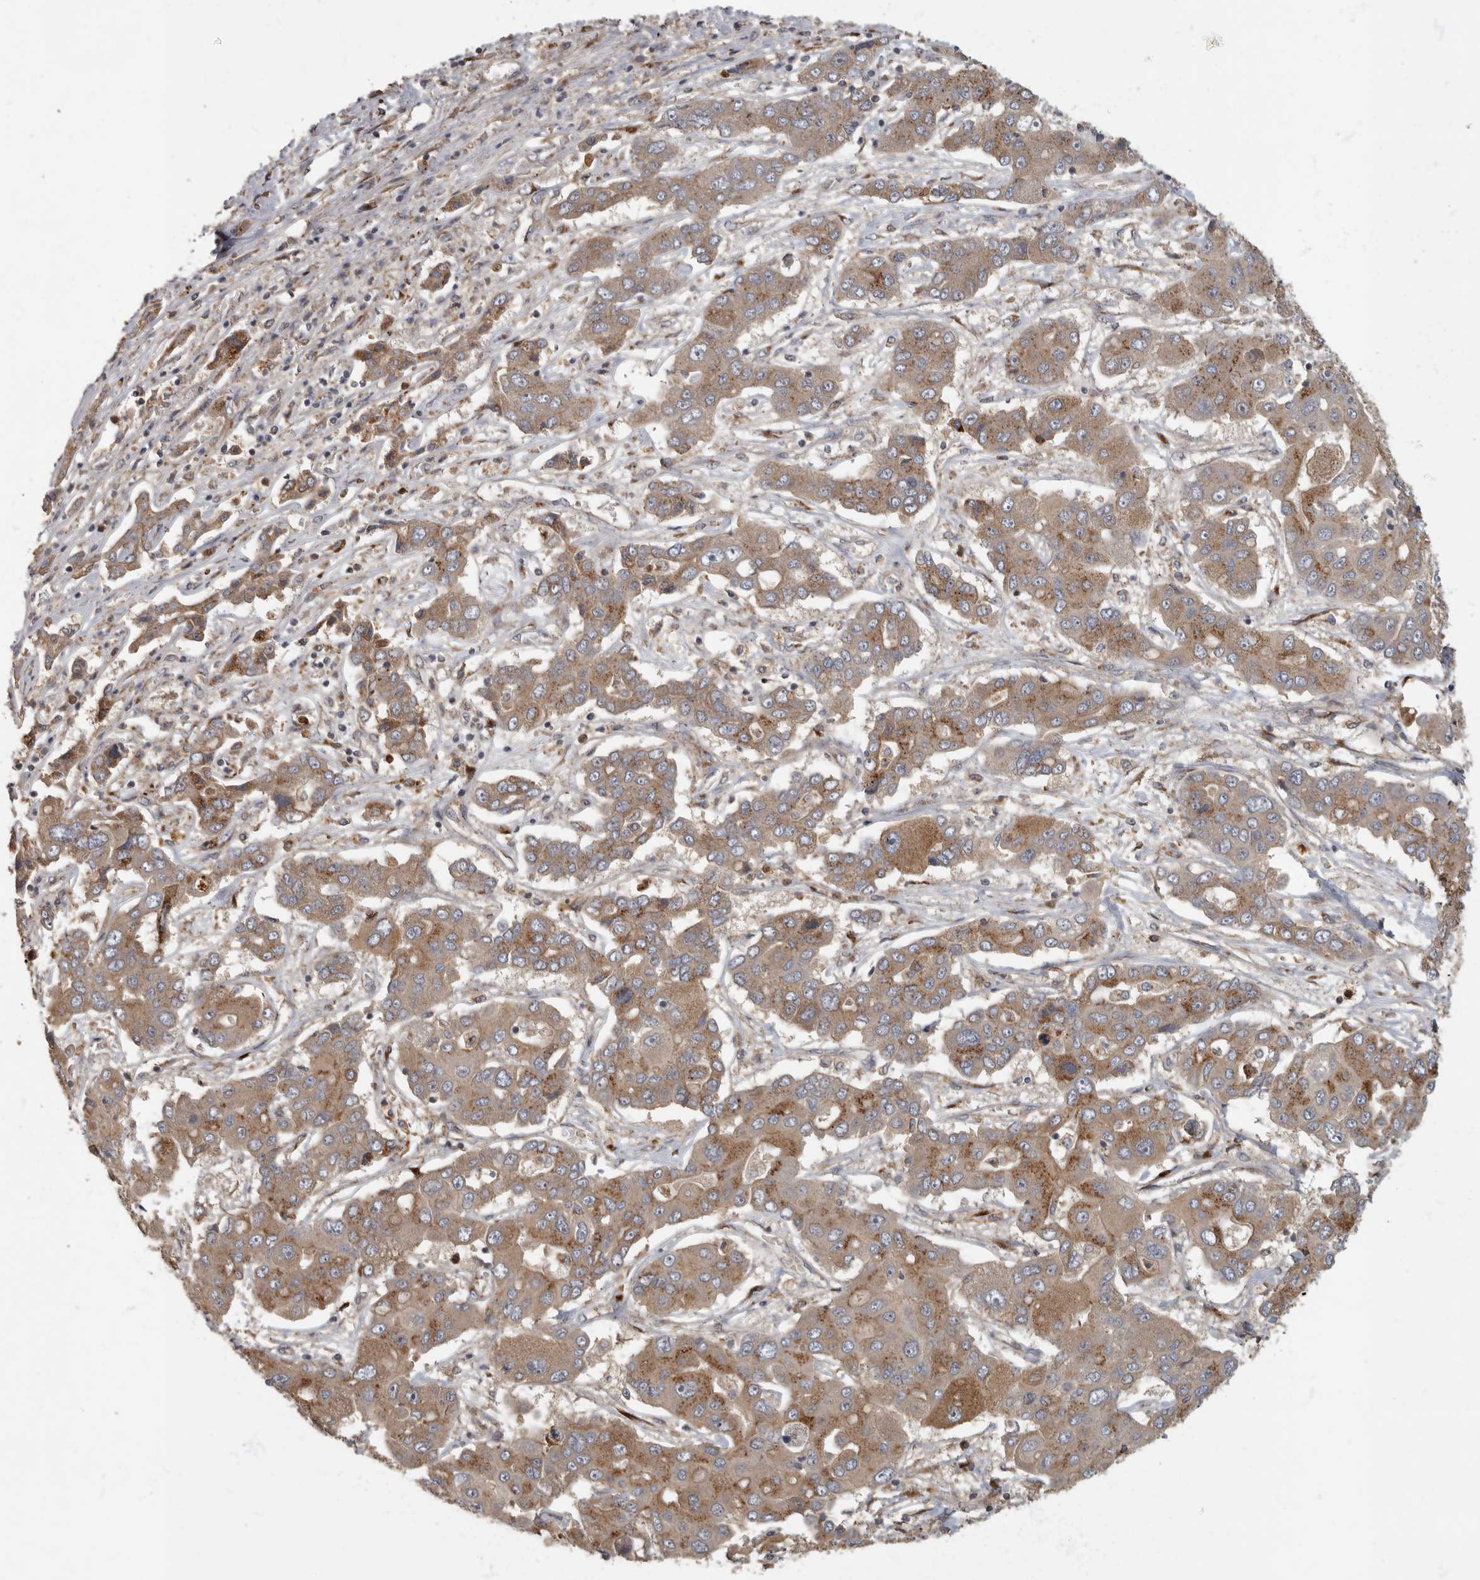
{"staining": {"intensity": "moderate", "quantity": ">75%", "location": "cytoplasmic/membranous"}, "tissue": "liver cancer", "cell_type": "Tumor cells", "image_type": "cancer", "snomed": [{"axis": "morphology", "description": "Cholangiocarcinoma"}, {"axis": "topography", "description": "Liver"}], "caption": "A medium amount of moderate cytoplasmic/membranous positivity is appreciated in about >75% of tumor cells in liver cancer tissue.", "gene": "IQCK", "patient": {"sex": "male", "age": 67}}